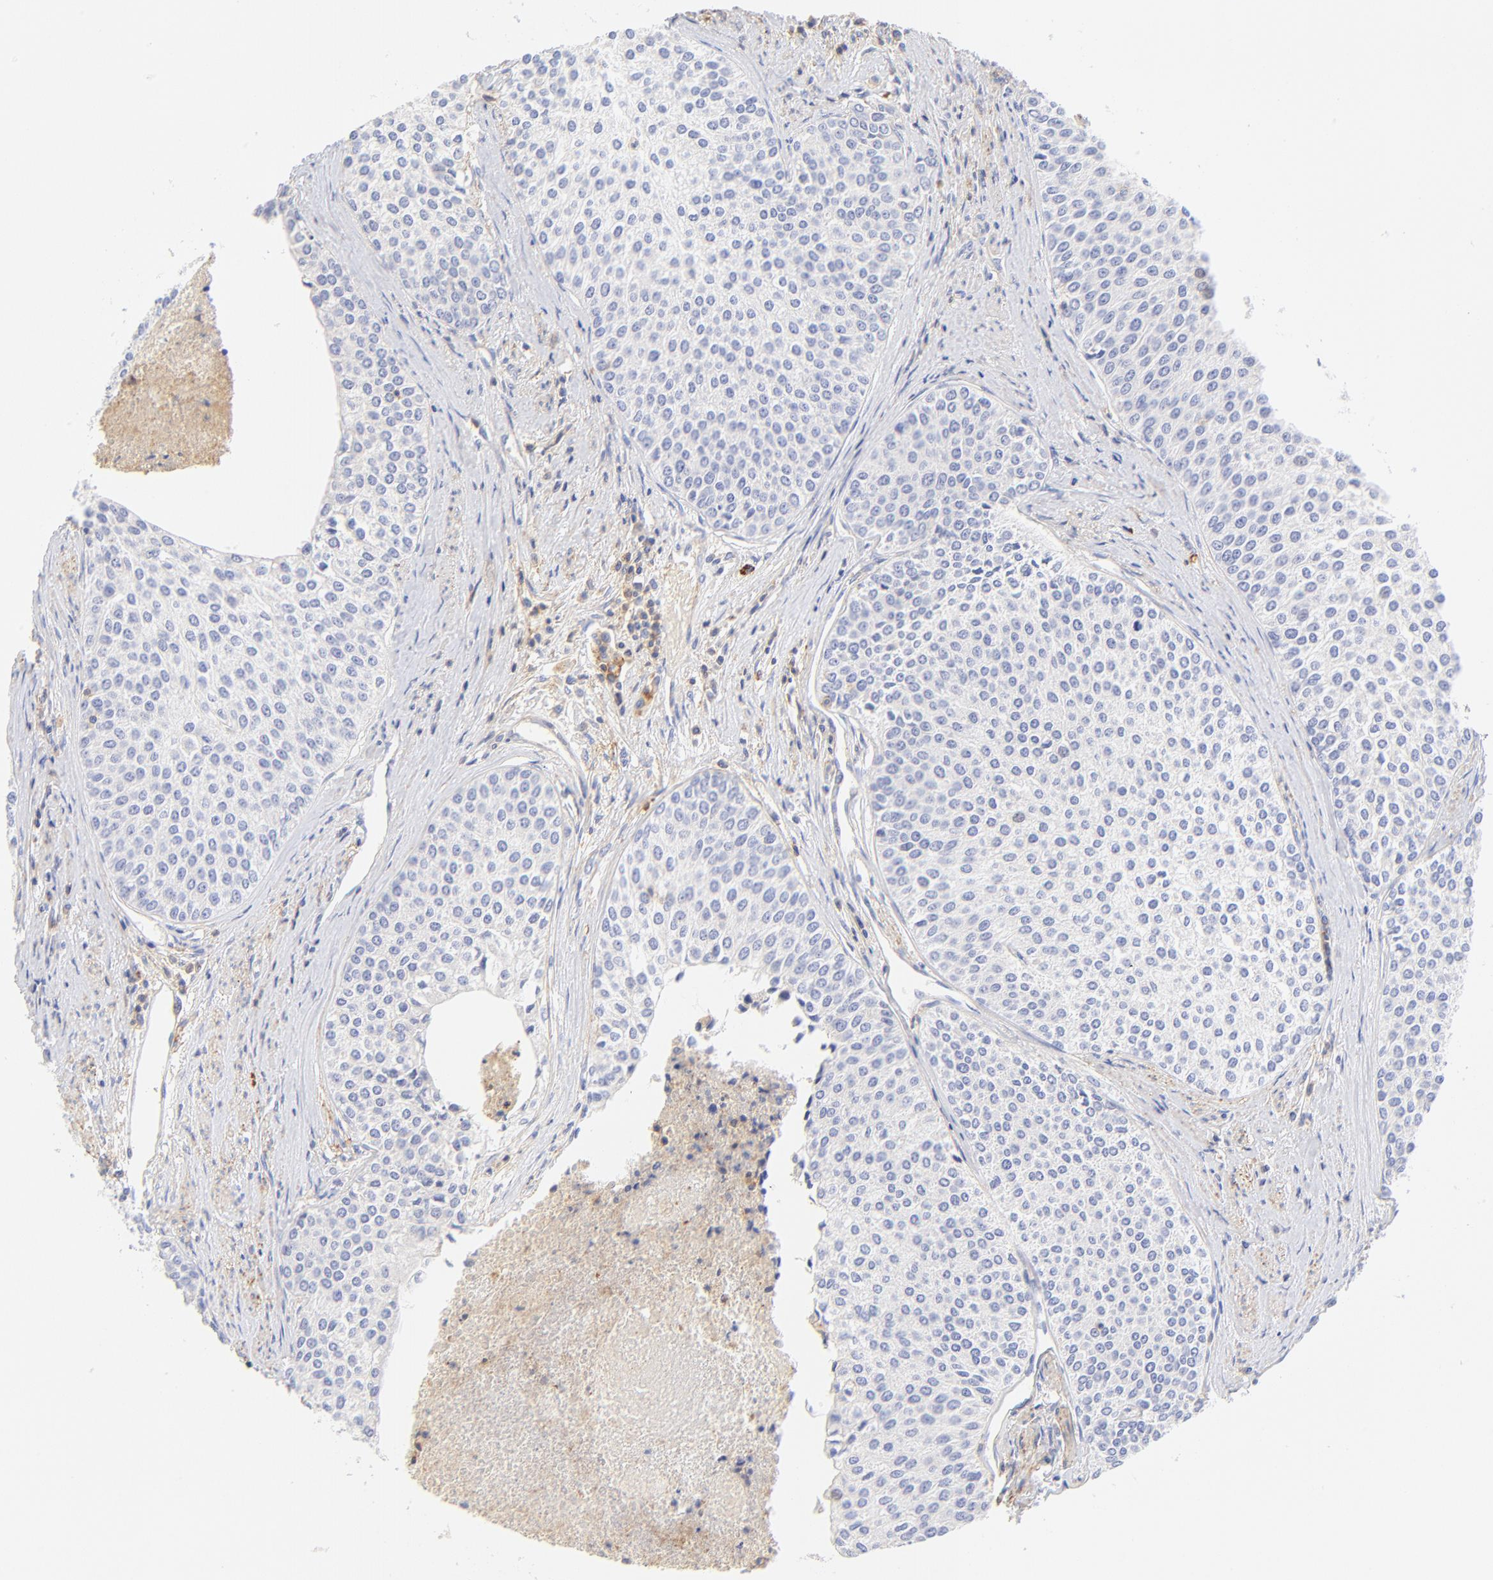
{"staining": {"intensity": "negative", "quantity": "none", "location": "none"}, "tissue": "urothelial cancer", "cell_type": "Tumor cells", "image_type": "cancer", "snomed": [{"axis": "morphology", "description": "Urothelial carcinoma, Low grade"}, {"axis": "topography", "description": "Urinary bladder"}], "caption": "This is an IHC image of human urothelial carcinoma (low-grade). There is no staining in tumor cells.", "gene": "MDGA2", "patient": {"sex": "female", "age": 73}}